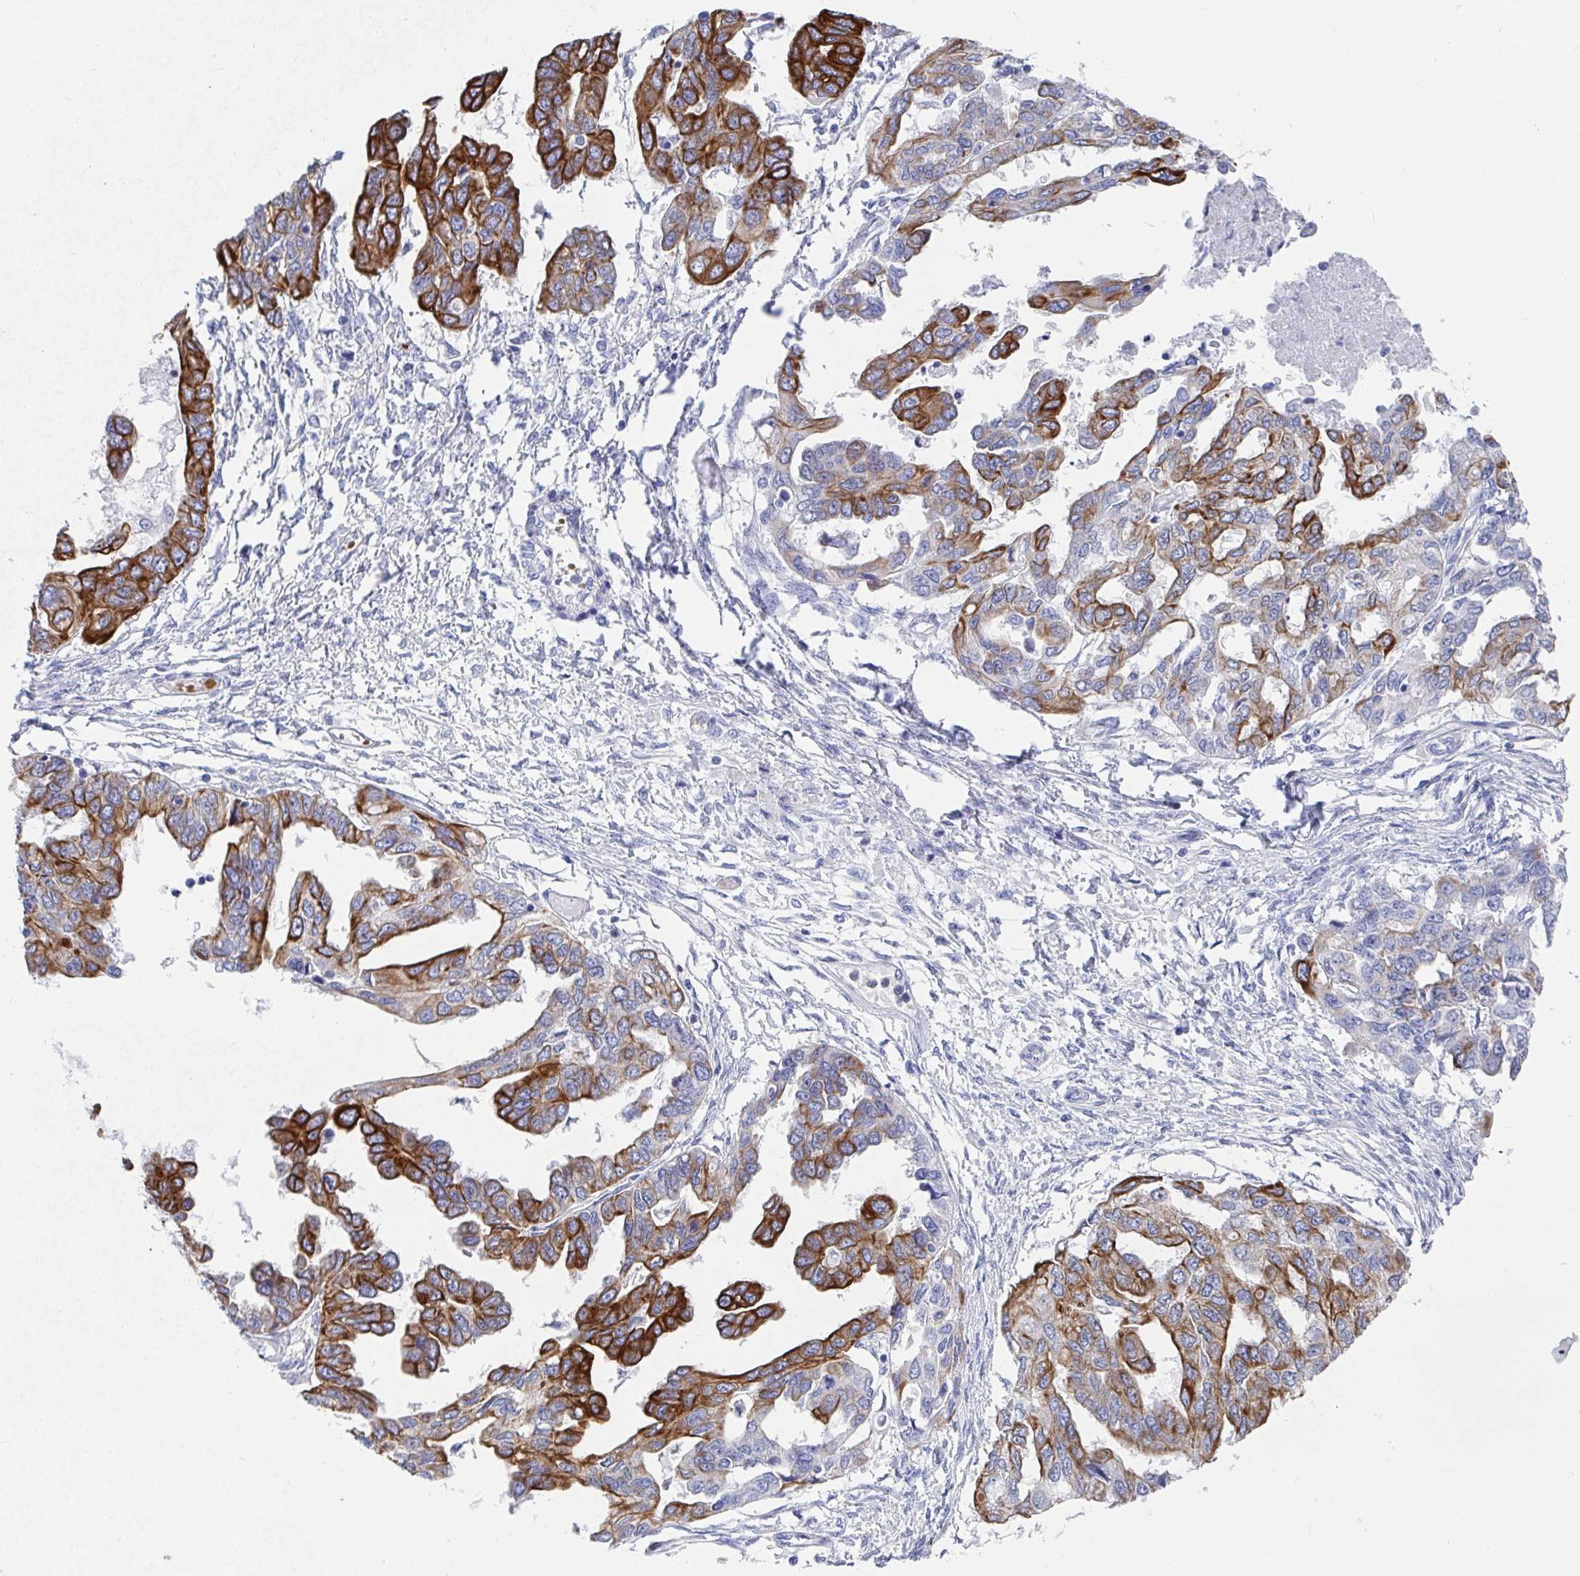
{"staining": {"intensity": "strong", "quantity": "25%-75%", "location": "cytoplasmic/membranous"}, "tissue": "ovarian cancer", "cell_type": "Tumor cells", "image_type": "cancer", "snomed": [{"axis": "morphology", "description": "Cystadenocarcinoma, serous, NOS"}, {"axis": "topography", "description": "Ovary"}], "caption": "Ovarian cancer stained with a brown dye reveals strong cytoplasmic/membranous positive staining in approximately 25%-75% of tumor cells.", "gene": "CLDN8", "patient": {"sex": "female", "age": 53}}